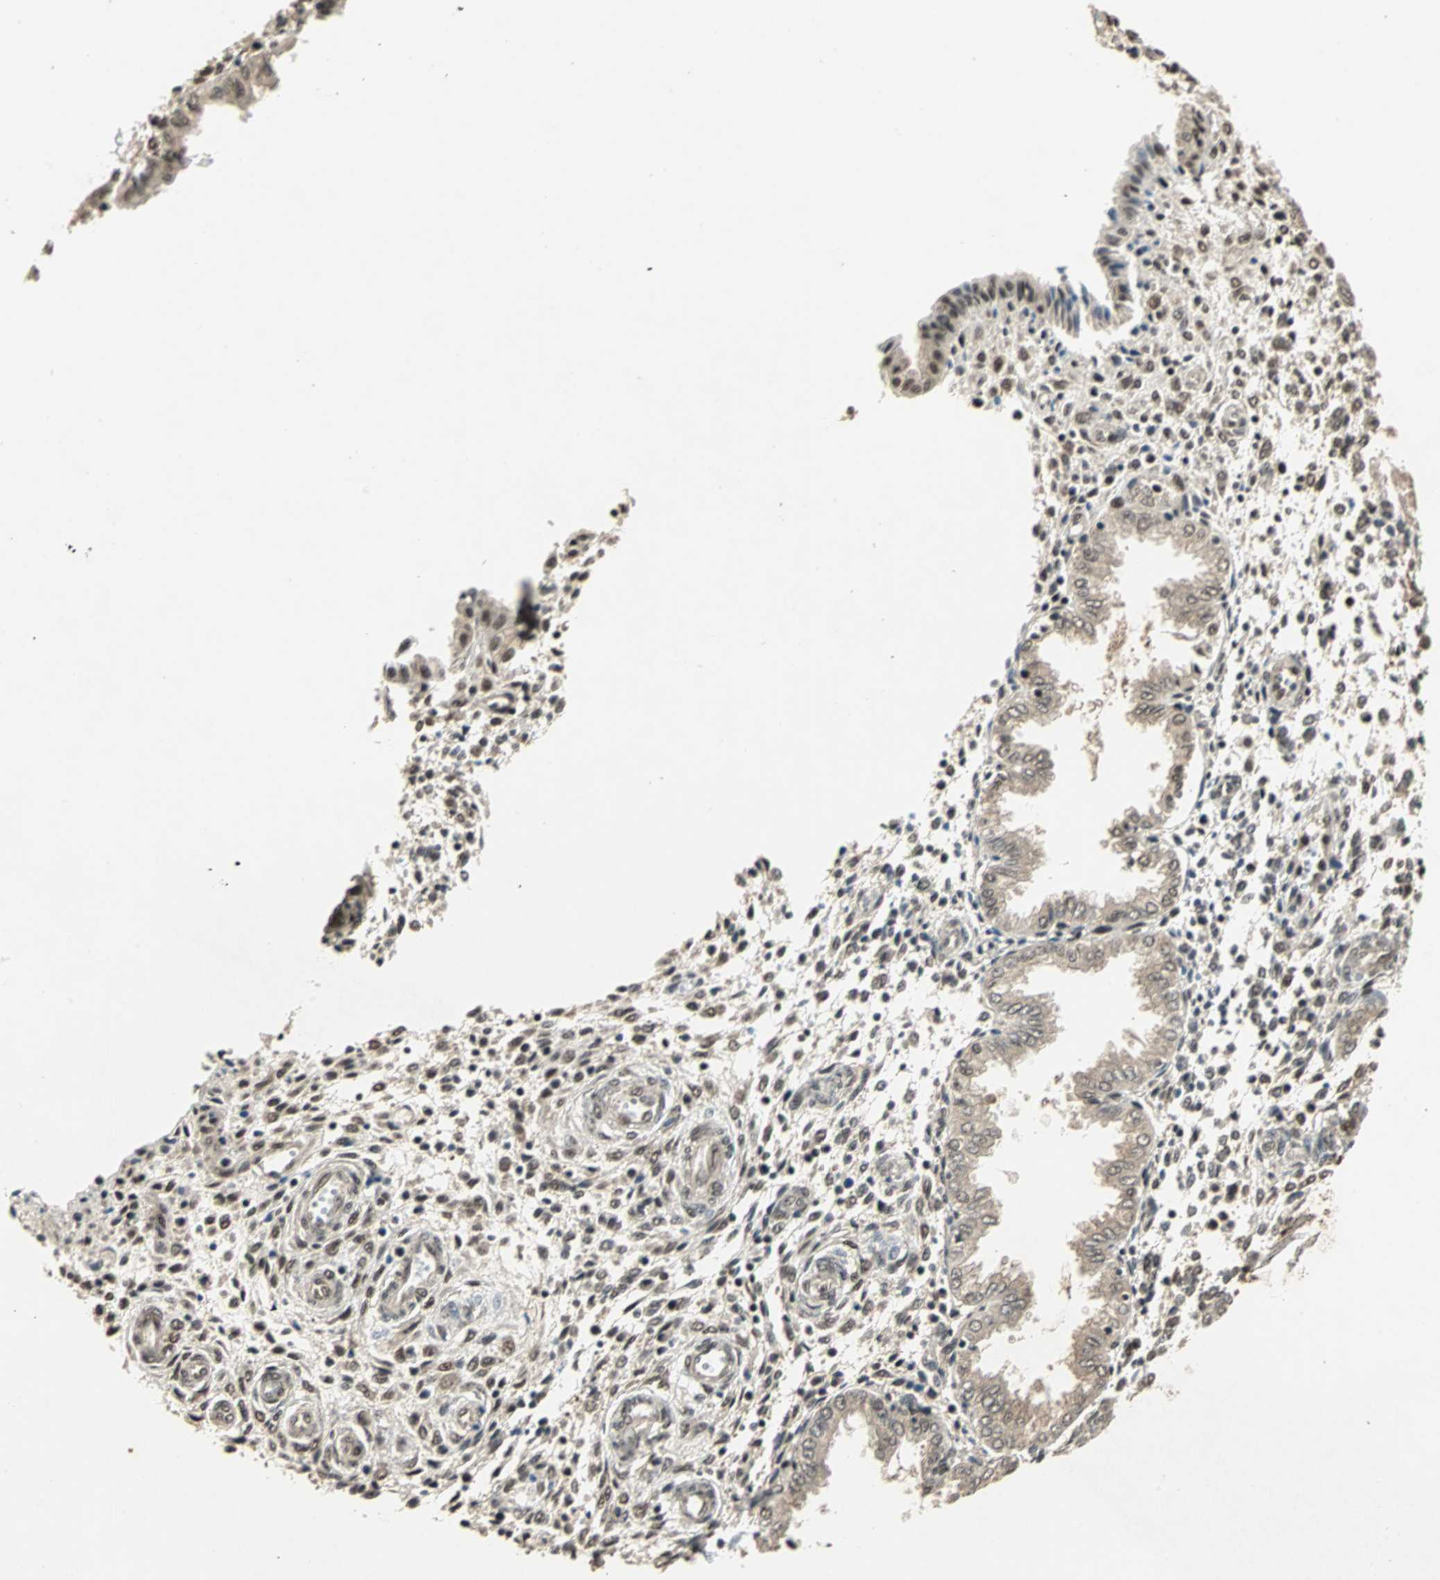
{"staining": {"intensity": "moderate", "quantity": ">75%", "location": "nuclear"}, "tissue": "endometrium", "cell_type": "Cells in endometrial stroma", "image_type": "normal", "snomed": [{"axis": "morphology", "description": "Normal tissue, NOS"}, {"axis": "topography", "description": "Endometrium"}], "caption": "Endometrium stained with DAB (3,3'-diaminobenzidine) IHC demonstrates medium levels of moderate nuclear positivity in about >75% of cells in endometrial stroma. (IHC, brightfield microscopy, high magnification).", "gene": "ZNF701", "patient": {"sex": "female", "age": 33}}